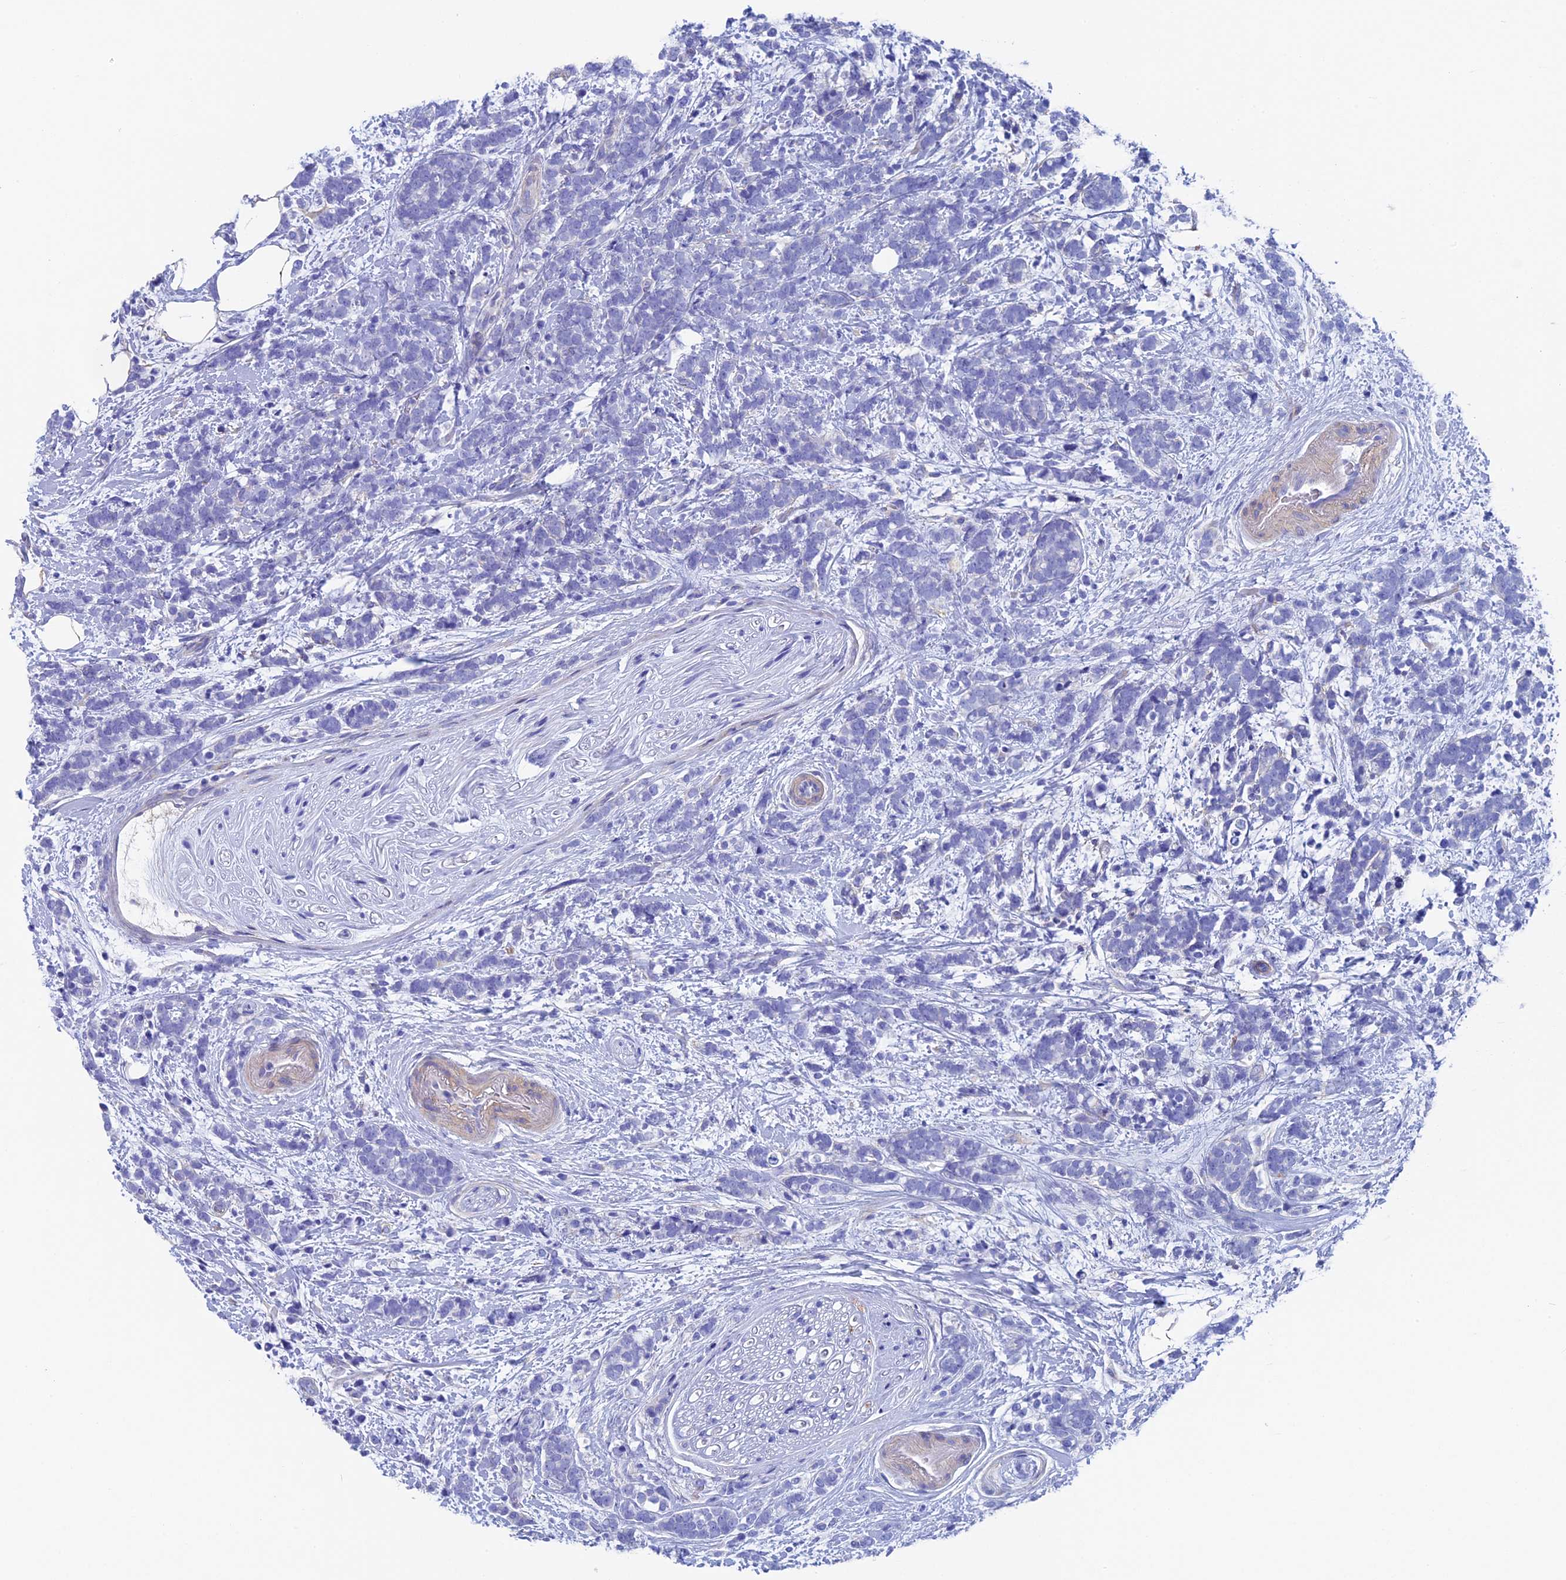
{"staining": {"intensity": "negative", "quantity": "none", "location": "none"}, "tissue": "breast cancer", "cell_type": "Tumor cells", "image_type": "cancer", "snomed": [{"axis": "morphology", "description": "Lobular carcinoma"}, {"axis": "topography", "description": "Breast"}], "caption": "High power microscopy micrograph of an immunohistochemistry (IHC) histopathology image of breast cancer, revealing no significant positivity in tumor cells. (DAB IHC visualized using brightfield microscopy, high magnification).", "gene": "ADH7", "patient": {"sex": "female", "age": 58}}